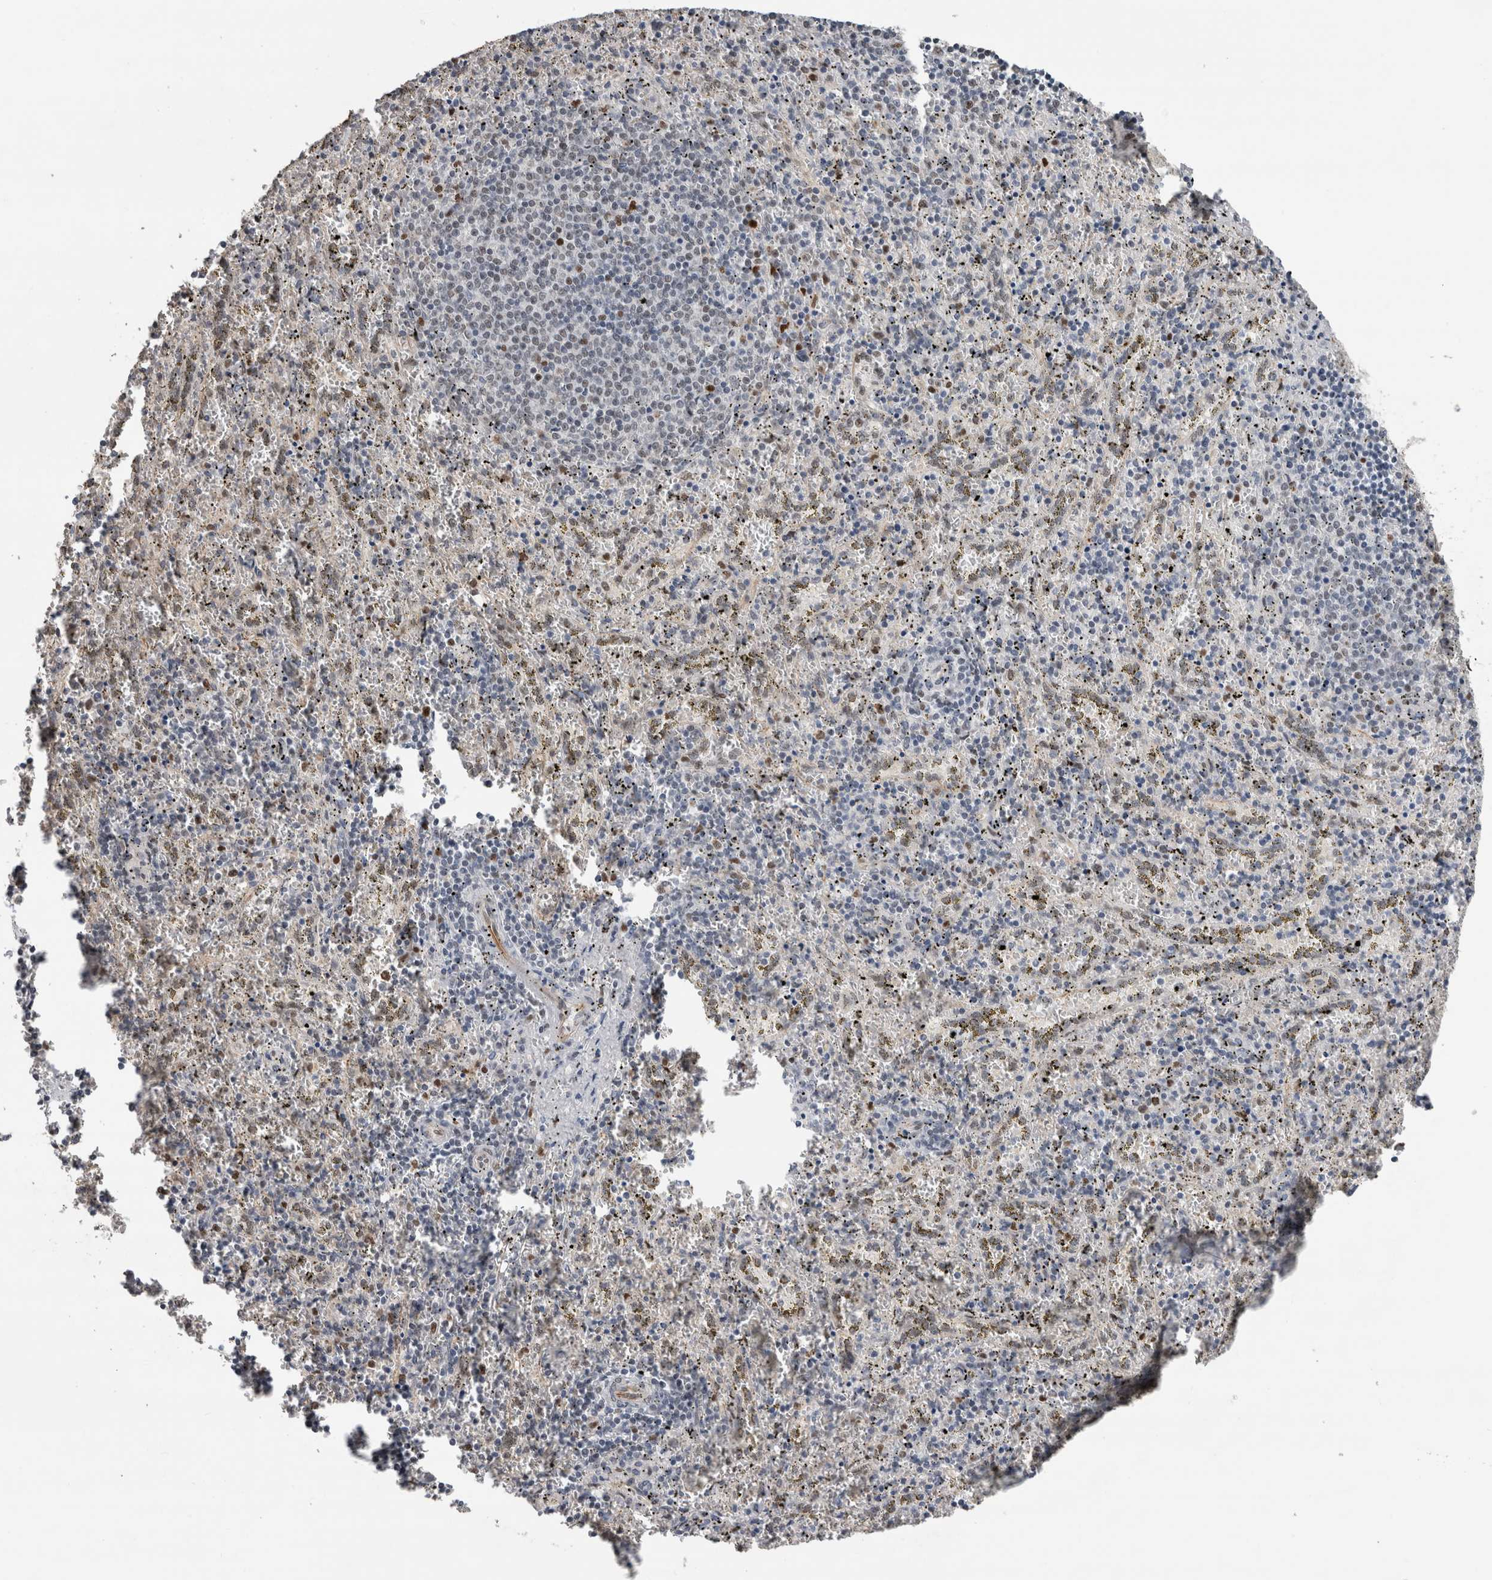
{"staining": {"intensity": "moderate", "quantity": "<25%", "location": "nuclear"}, "tissue": "spleen", "cell_type": "Cells in red pulp", "image_type": "normal", "snomed": [{"axis": "morphology", "description": "Normal tissue, NOS"}, {"axis": "topography", "description": "Spleen"}], "caption": "Protein staining shows moderate nuclear expression in about <25% of cells in red pulp in unremarkable spleen. (IHC, brightfield microscopy, high magnification).", "gene": "POLD2", "patient": {"sex": "male", "age": 11}}